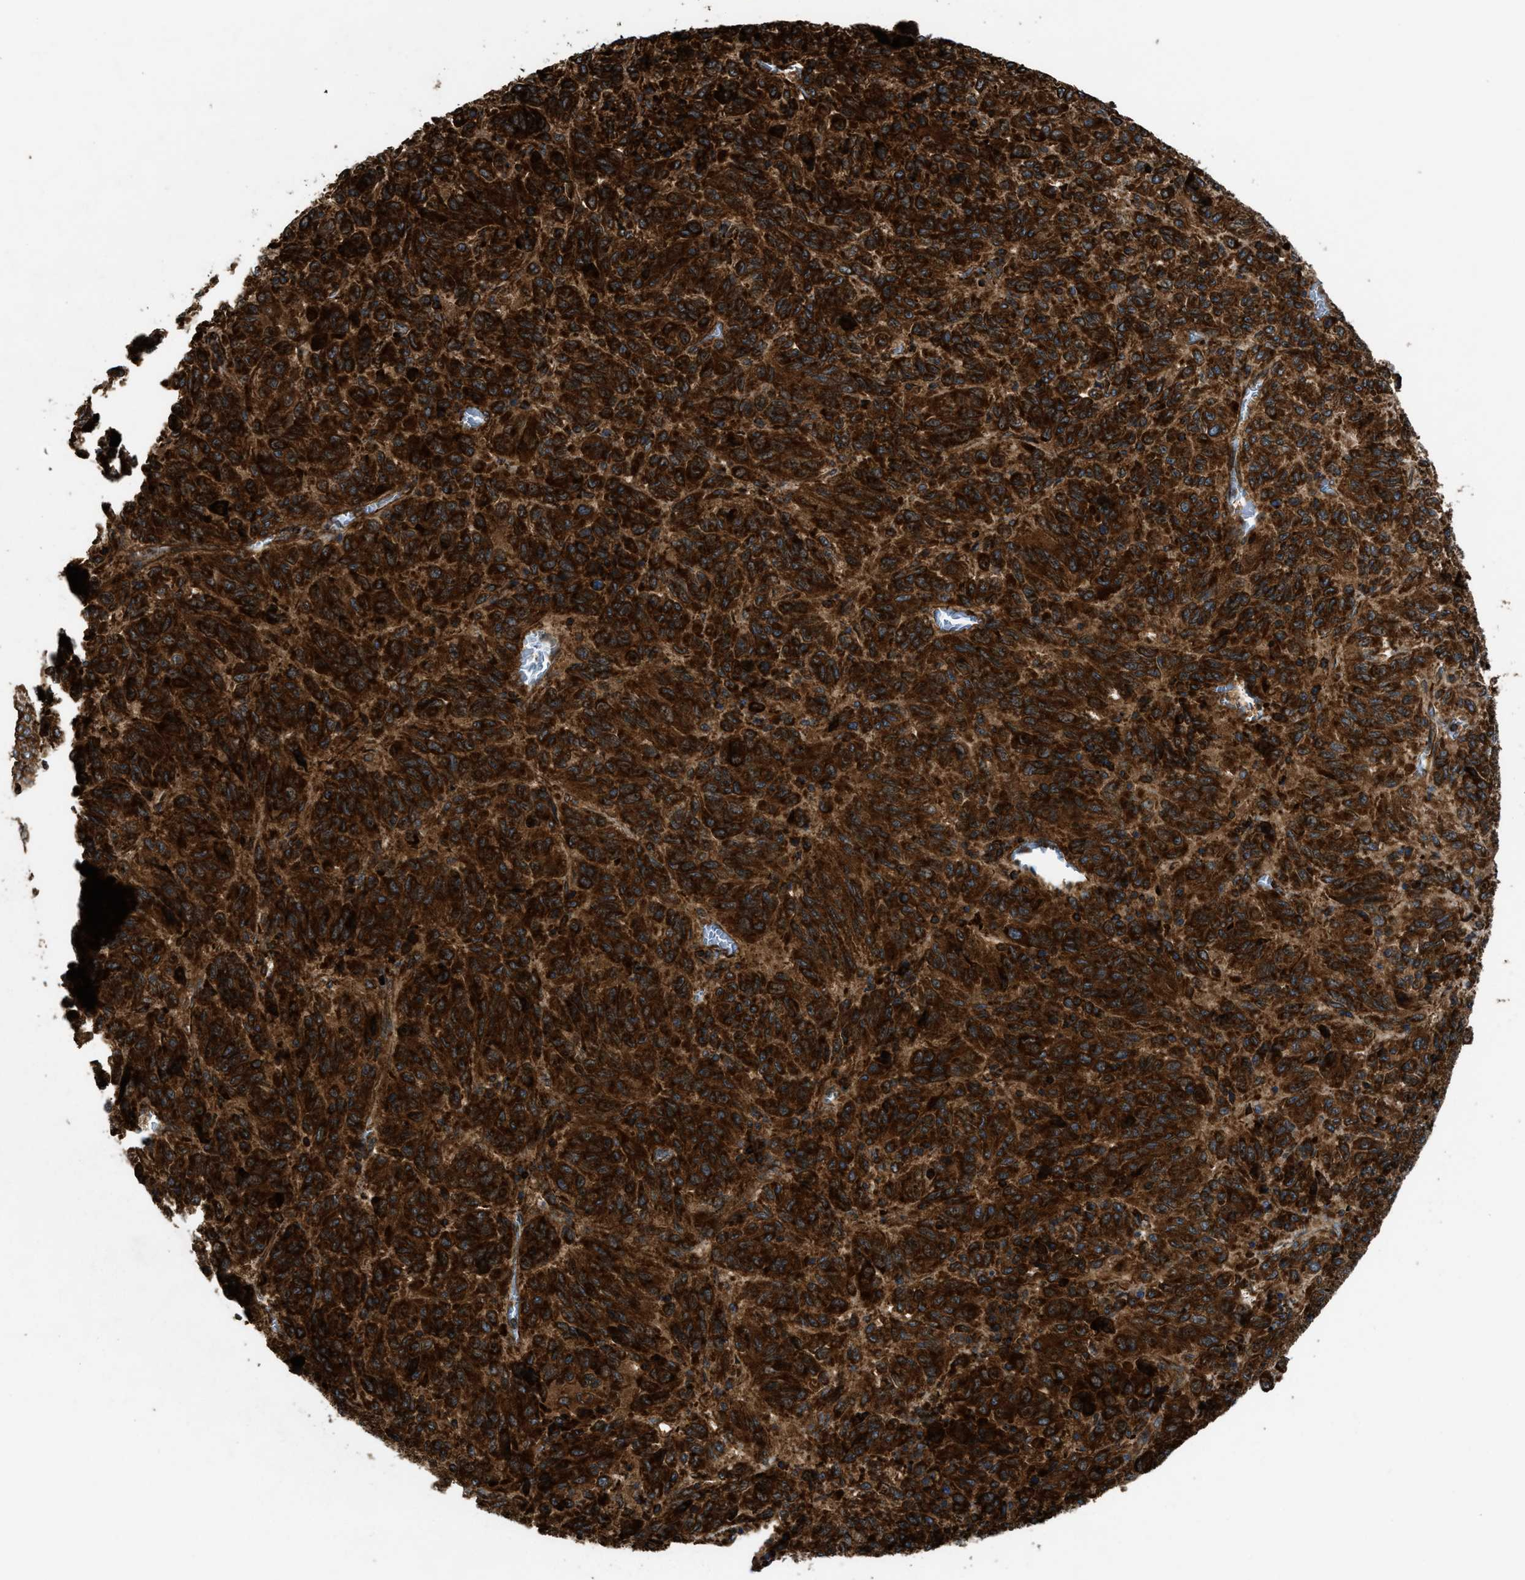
{"staining": {"intensity": "strong", "quantity": ">75%", "location": "cytoplasmic/membranous"}, "tissue": "melanoma", "cell_type": "Tumor cells", "image_type": "cancer", "snomed": [{"axis": "morphology", "description": "Malignant melanoma, Metastatic site"}, {"axis": "topography", "description": "Lung"}], "caption": "The immunohistochemical stain shows strong cytoplasmic/membranous staining in tumor cells of melanoma tissue. Using DAB (brown) and hematoxylin (blue) stains, captured at high magnification using brightfield microscopy.", "gene": "EGLN1", "patient": {"sex": "male", "age": 64}}